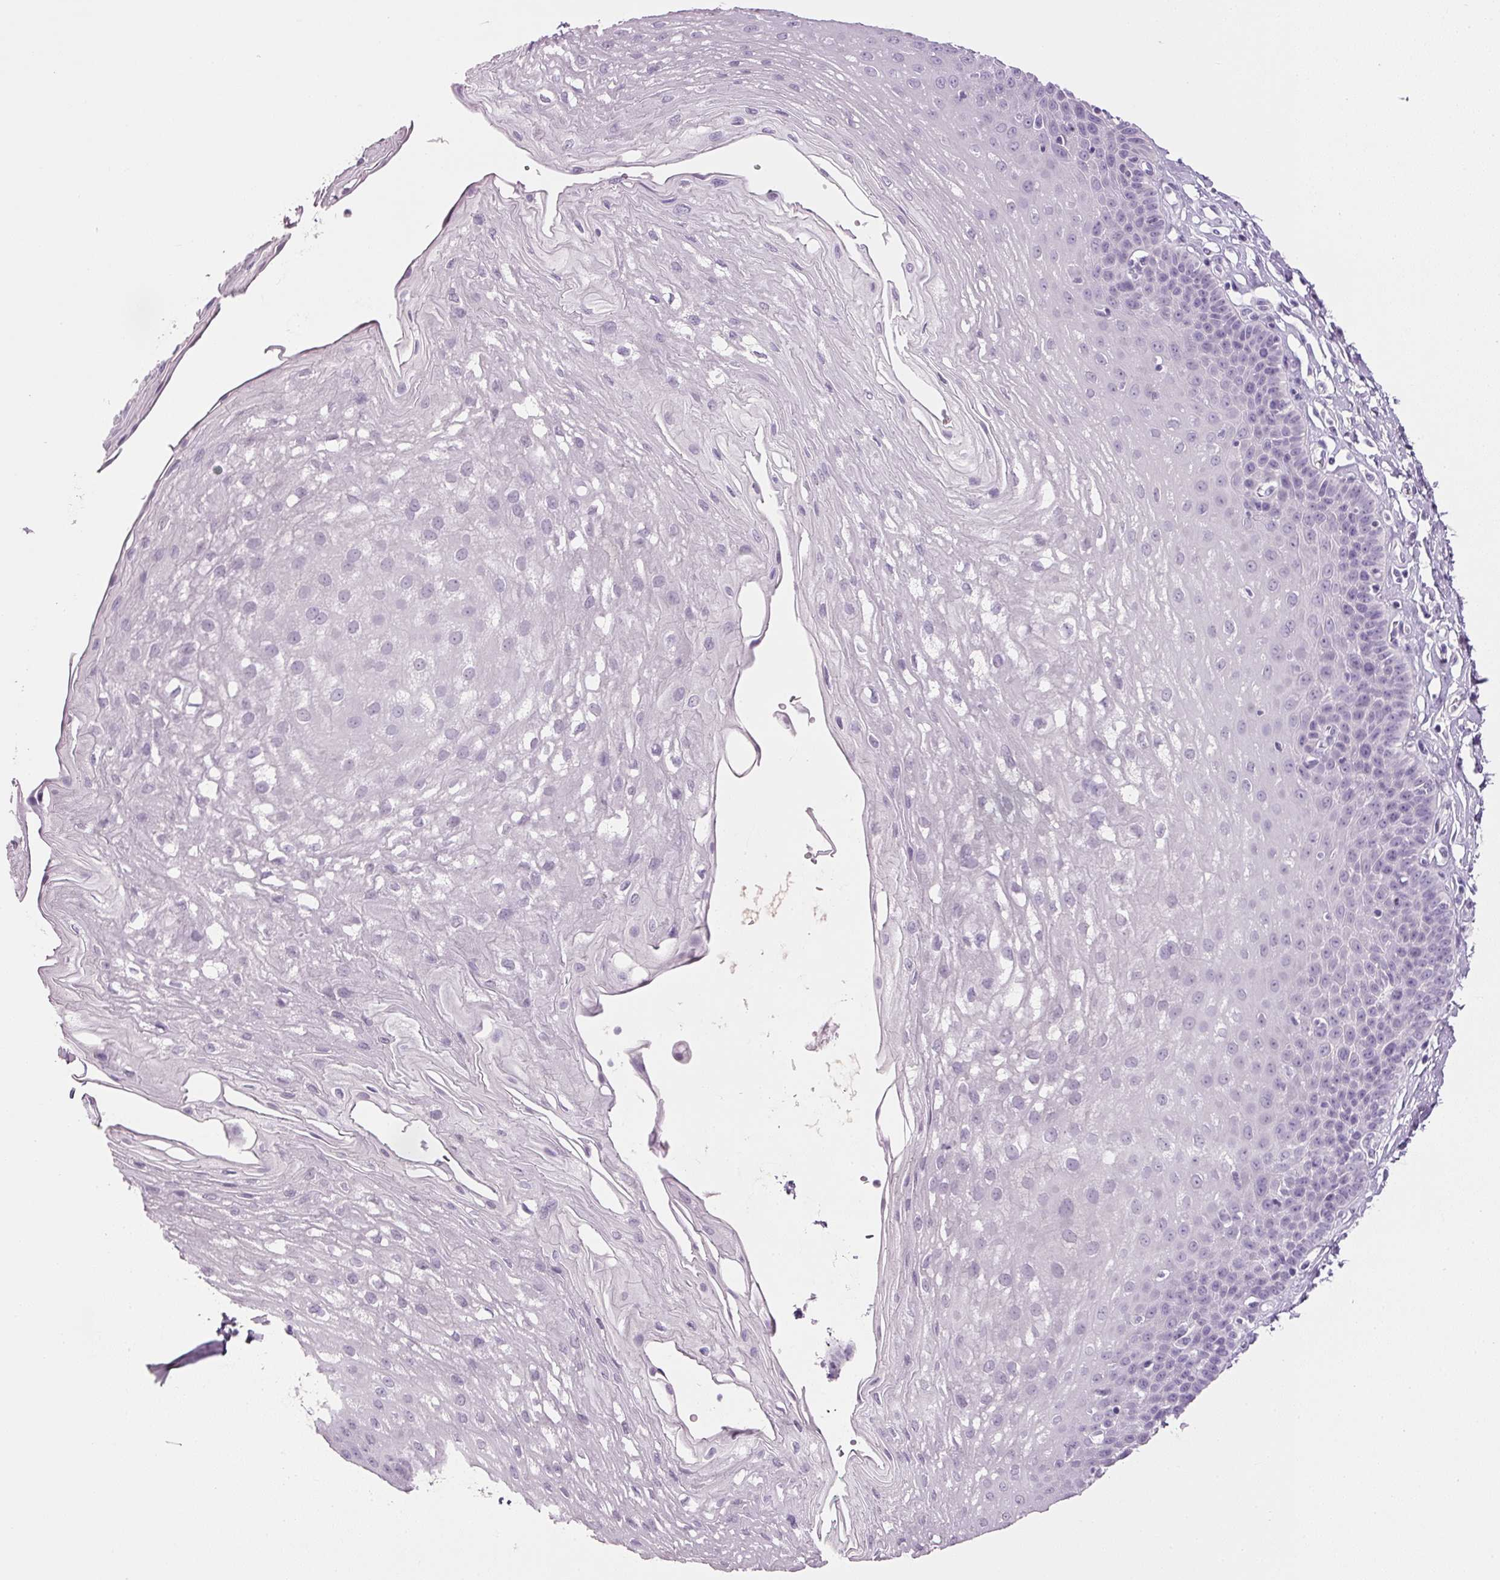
{"staining": {"intensity": "negative", "quantity": "none", "location": "none"}, "tissue": "esophagus", "cell_type": "Squamous epithelial cells", "image_type": "normal", "snomed": [{"axis": "morphology", "description": "Normal tissue, NOS"}, {"axis": "topography", "description": "Esophagus"}], "caption": "Immunohistochemistry (IHC) image of normal esophagus stained for a protein (brown), which demonstrates no positivity in squamous epithelial cells.", "gene": "PPP1R1A", "patient": {"sex": "female", "age": 81}}